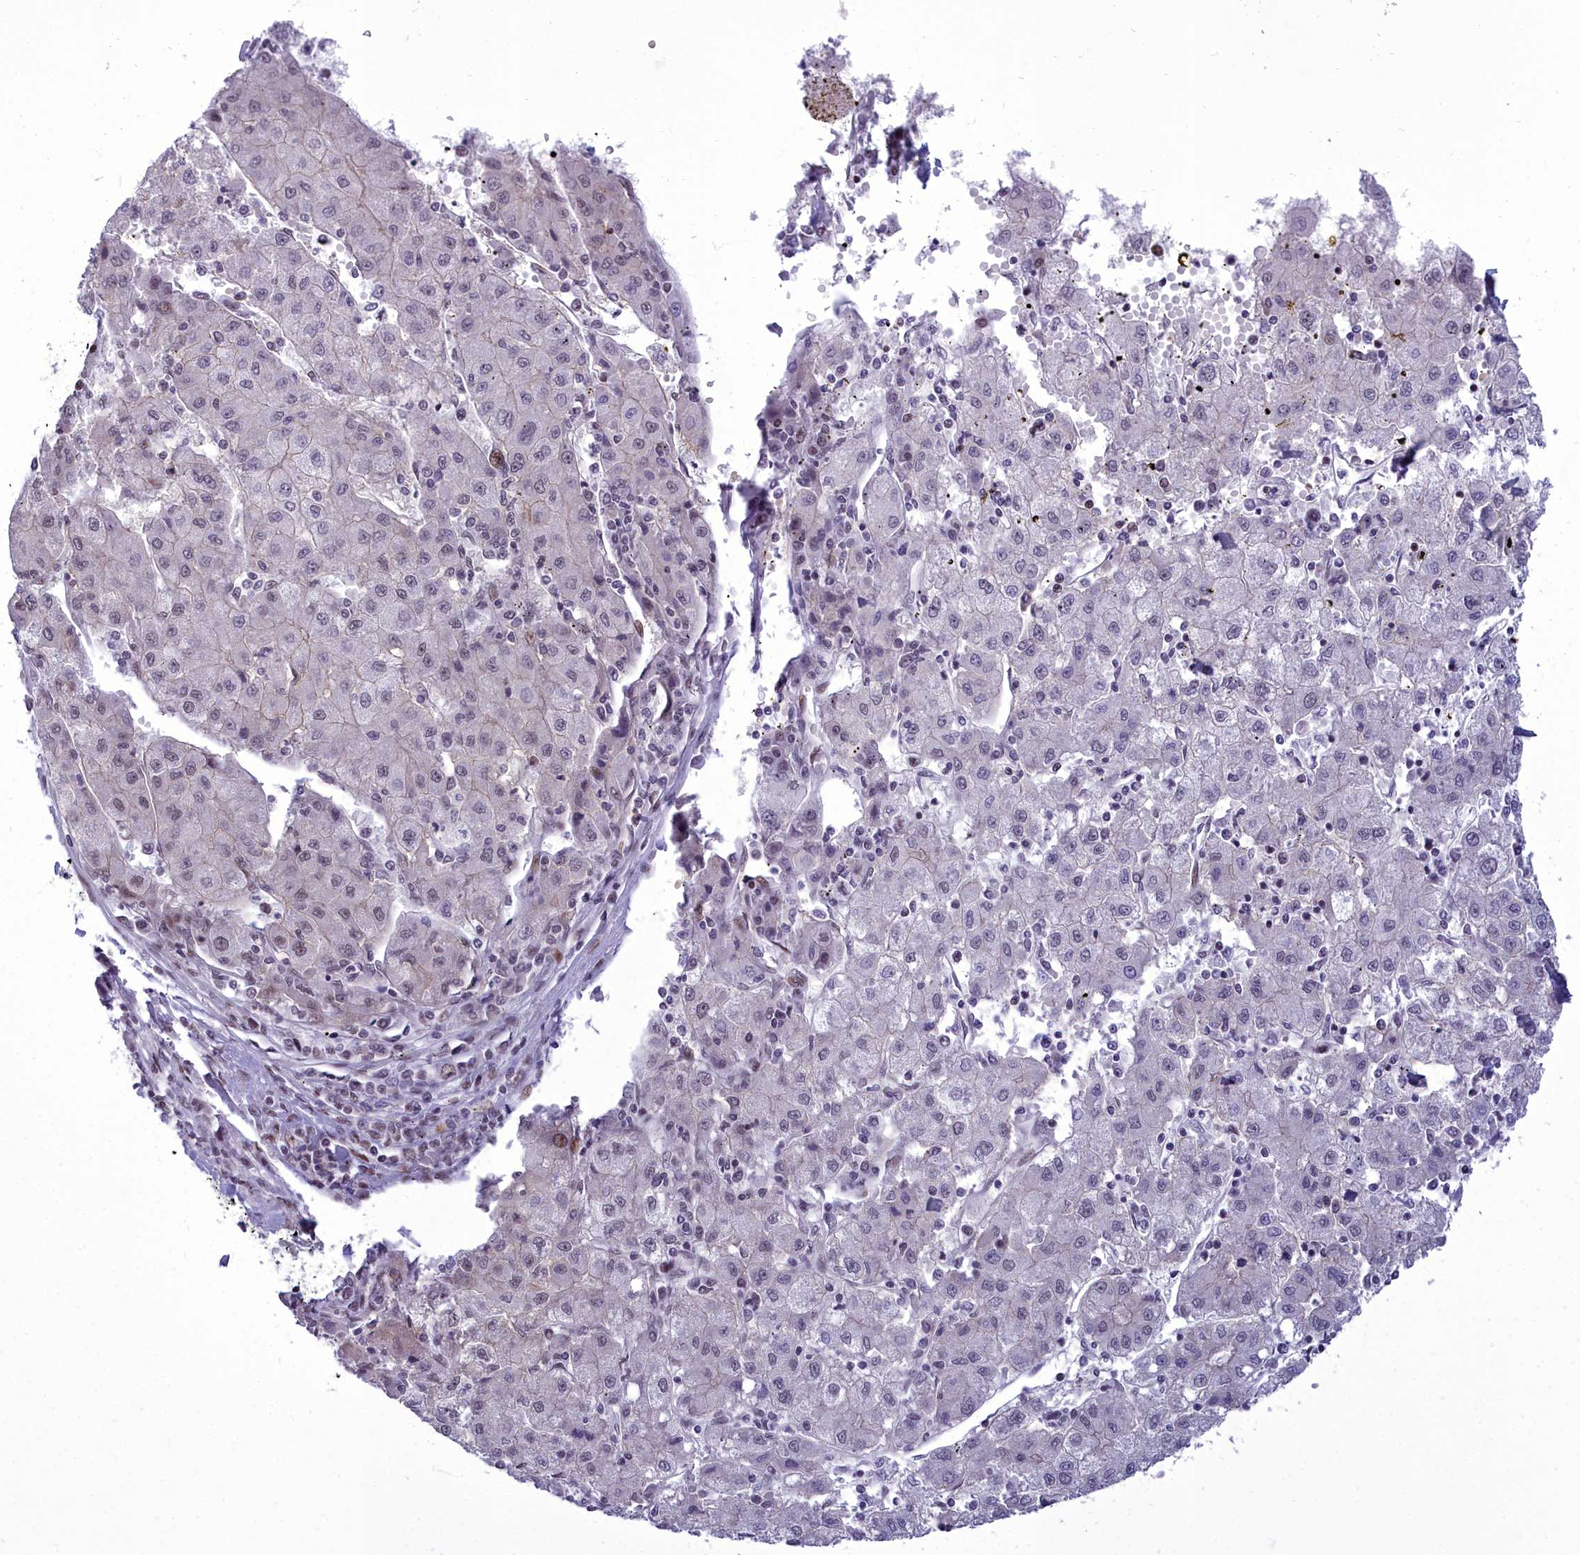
{"staining": {"intensity": "negative", "quantity": "none", "location": "none"}, "tissue": "liver cancer", "cell_type": "Tumor cells", "image_type": "cancer", "snomed": [{"axis": "morphology", "description": "Carcinoma, Hepatocellular, NOS"}, {"axis": "topography", "description": "Liver"}], "caption": "Tumor cells show no significant staining in hepatocellular carcinoma (liver).", "gene": "CEACAM19", "patient": {"sex": "male", "age": 72}}